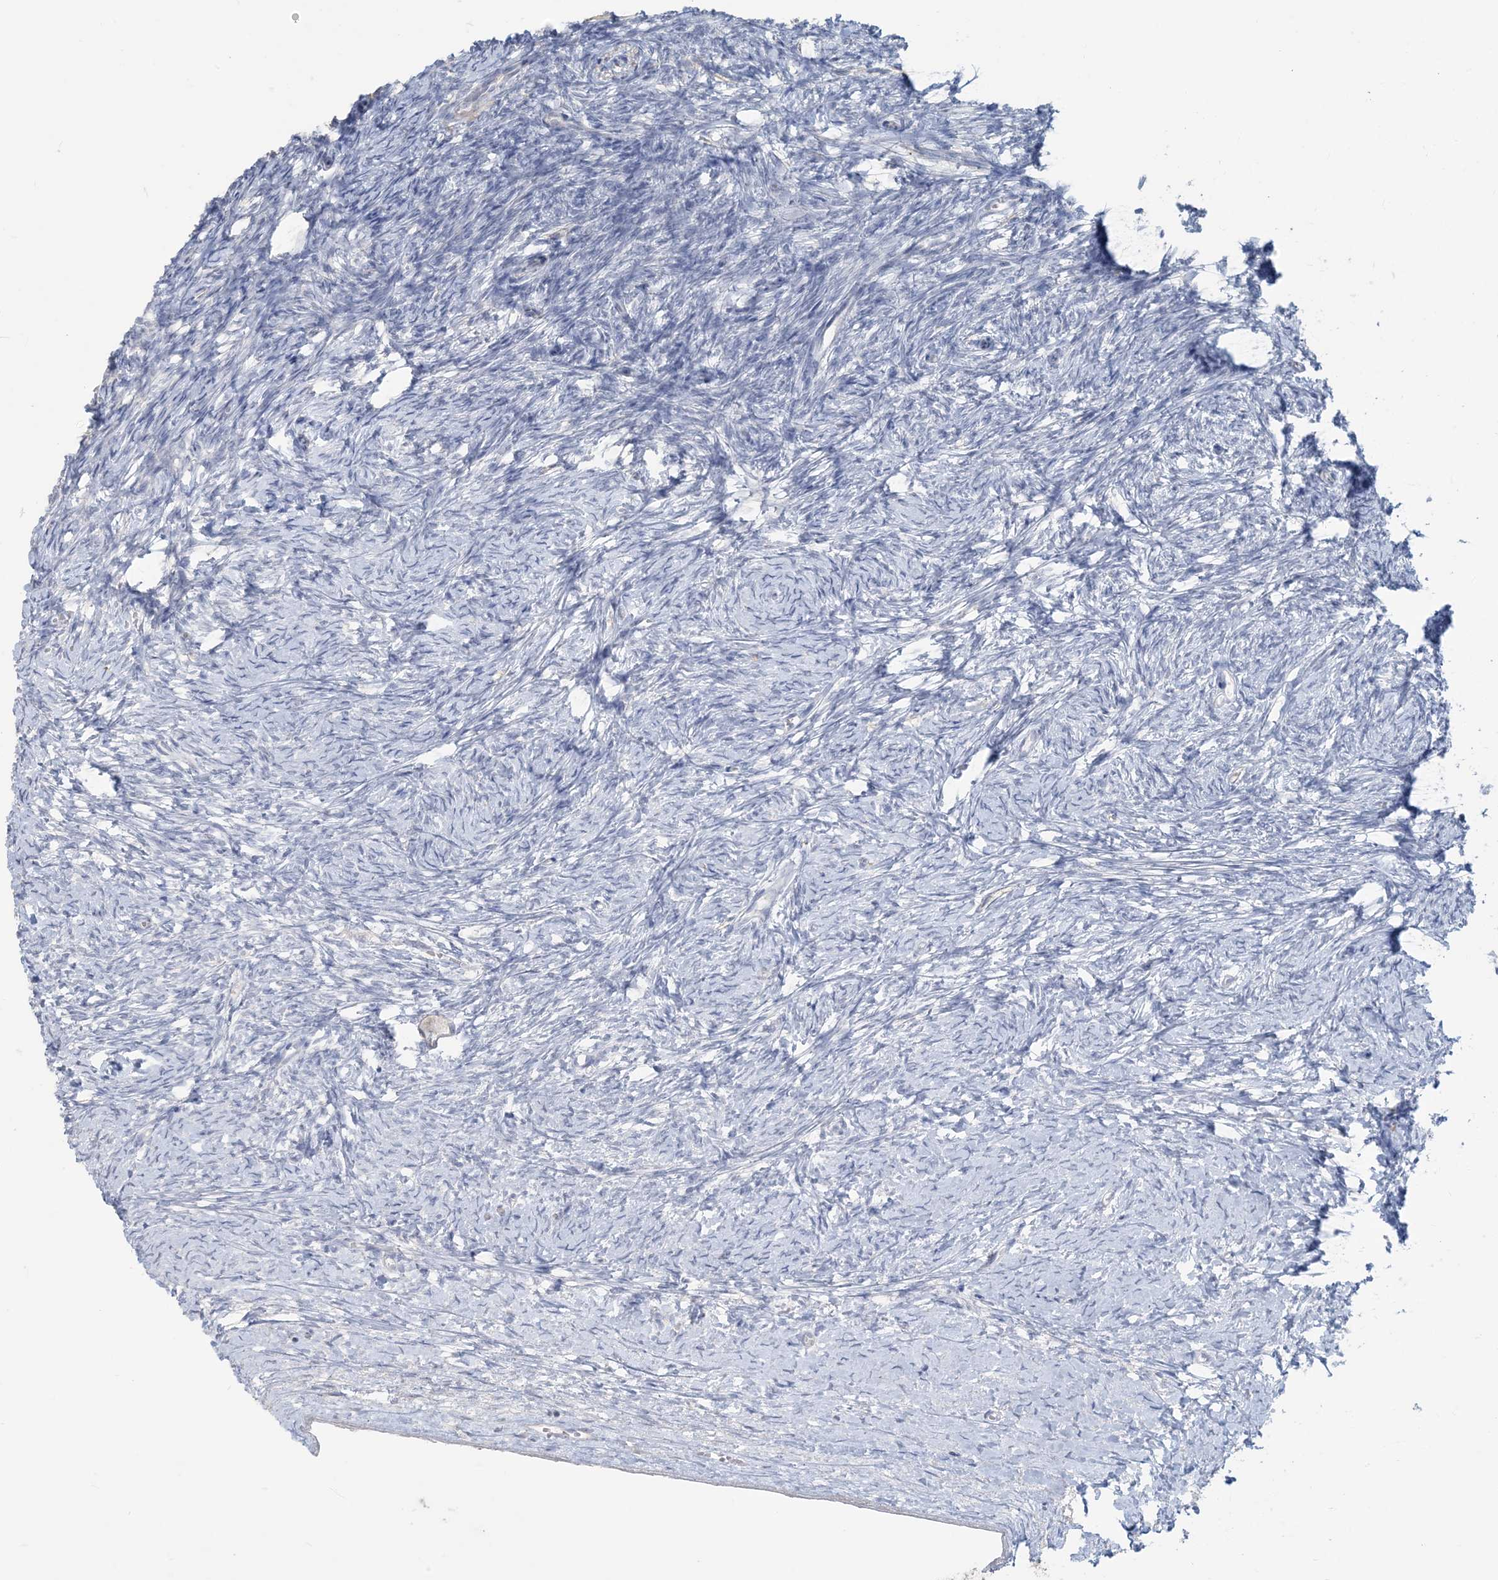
{"staining": {"intensity": "negative", "quantity": "none", "location": "none"}, "tissue": "ovary", "cell_type": "Follicle cells", "image_type": "normal", "snomed": [{"axis": "morphology", "description": "Normal tissue, NOS"}, {"axis": "morphology", "description": "Developmental malformation"}, {"axis": "topography", "description": "Ovary"}], "caption": "Immunohistochemistry micrograph of normal ovary: human ovary stained with DAB reveals no significant protein expression in follicle cells. (DAB immunohistochemistry (IHC), high magnification).", "gene": "NPHS2", "patient": {"sex": "female", "age": 39}}